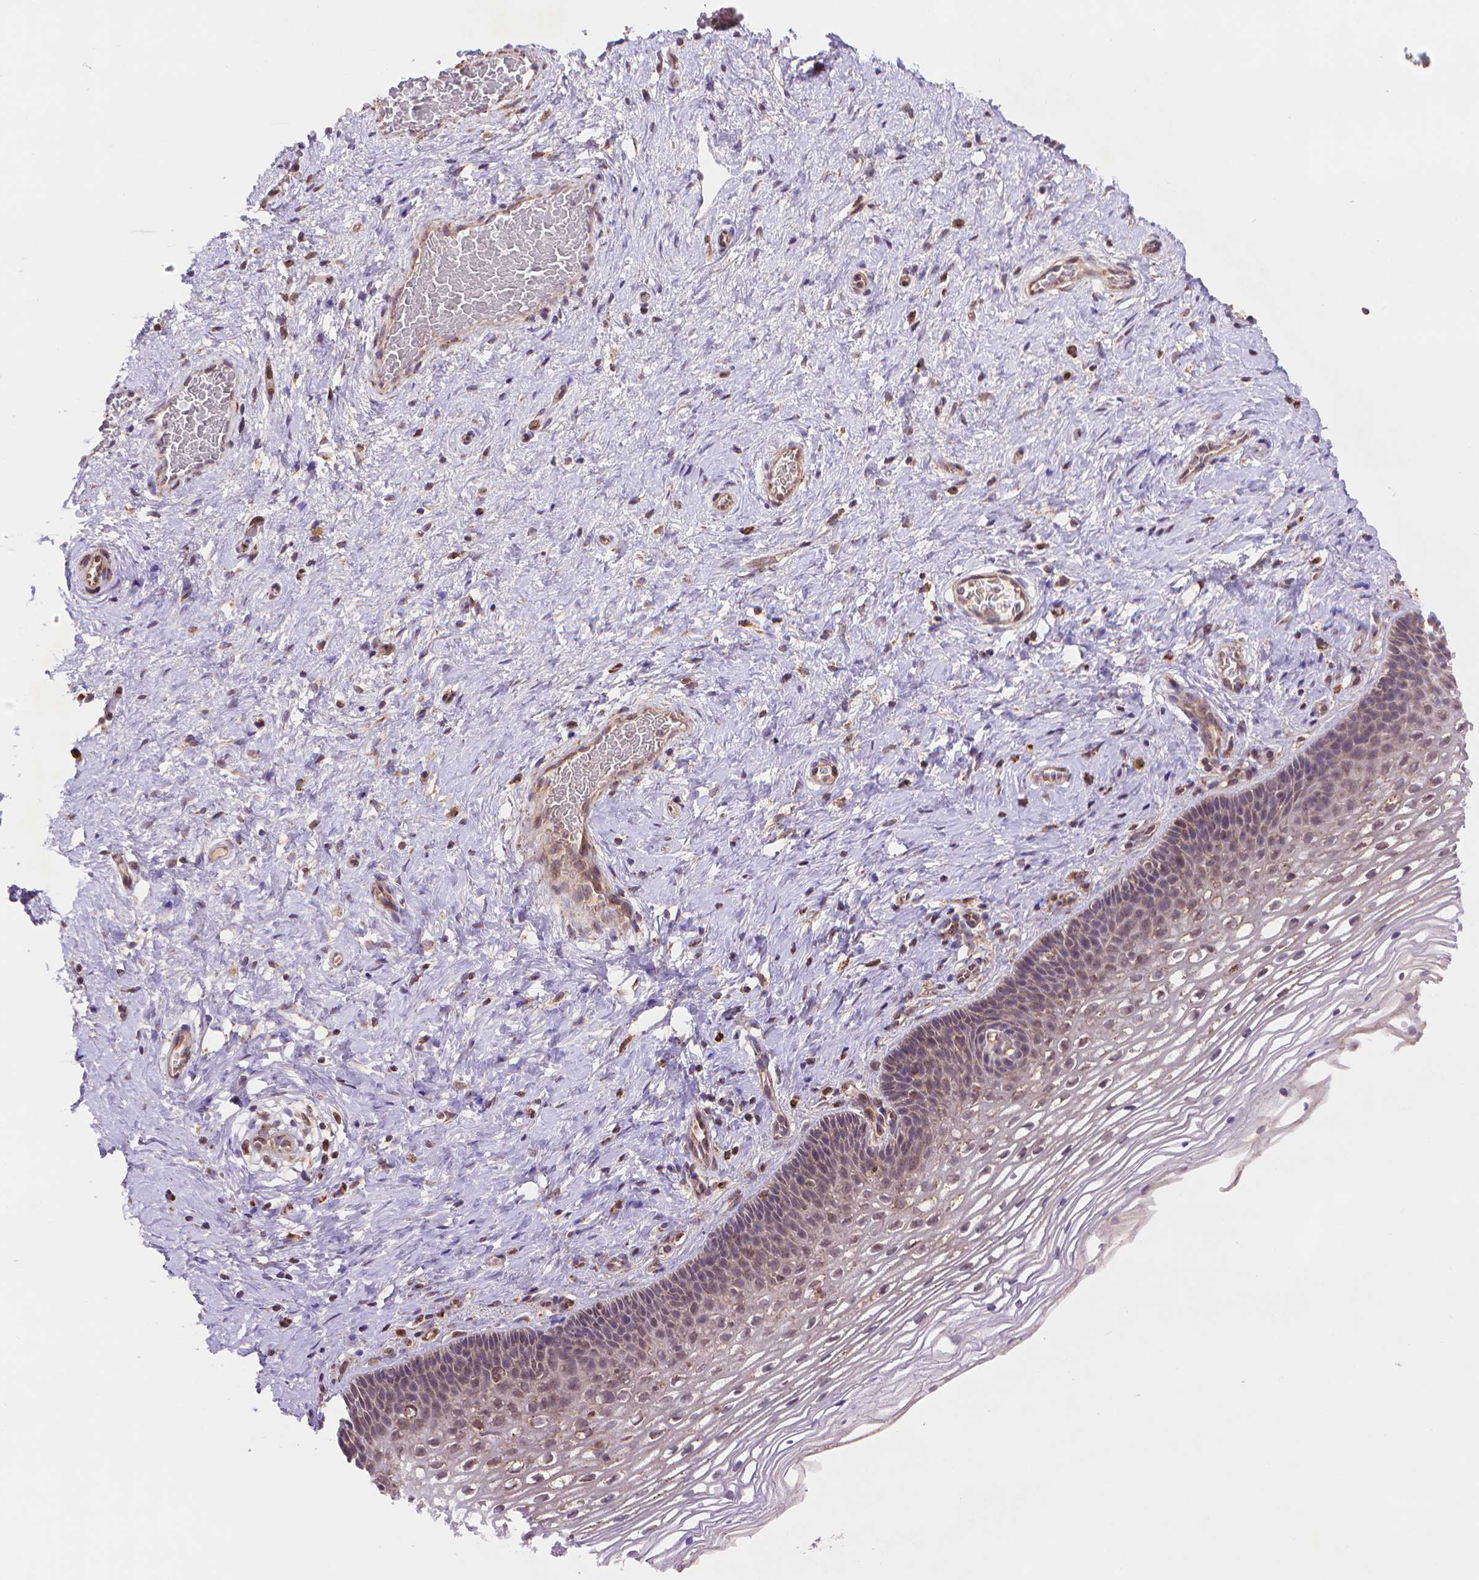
{"staining": {"intensity": "weak", "quantity": "25%-75%", "location": "cytoplasmic/membranous"}, "tissue": "cervix", "cell_type": "Glandular cells", "image_type": "normal", "snomed": [{"axis": "morphology", "description": "Normal tissue, NOS"}, {"axis": "topography", "description": "Cervix"}], "caption": "This is a micrograph of immunohistochemistry staining of benign cervix, which shows weak staining in the cytoplasmic/membranous of glandular cells.", "gene": "CYYR1", "patient": {"sex": "female", "age": 34}}